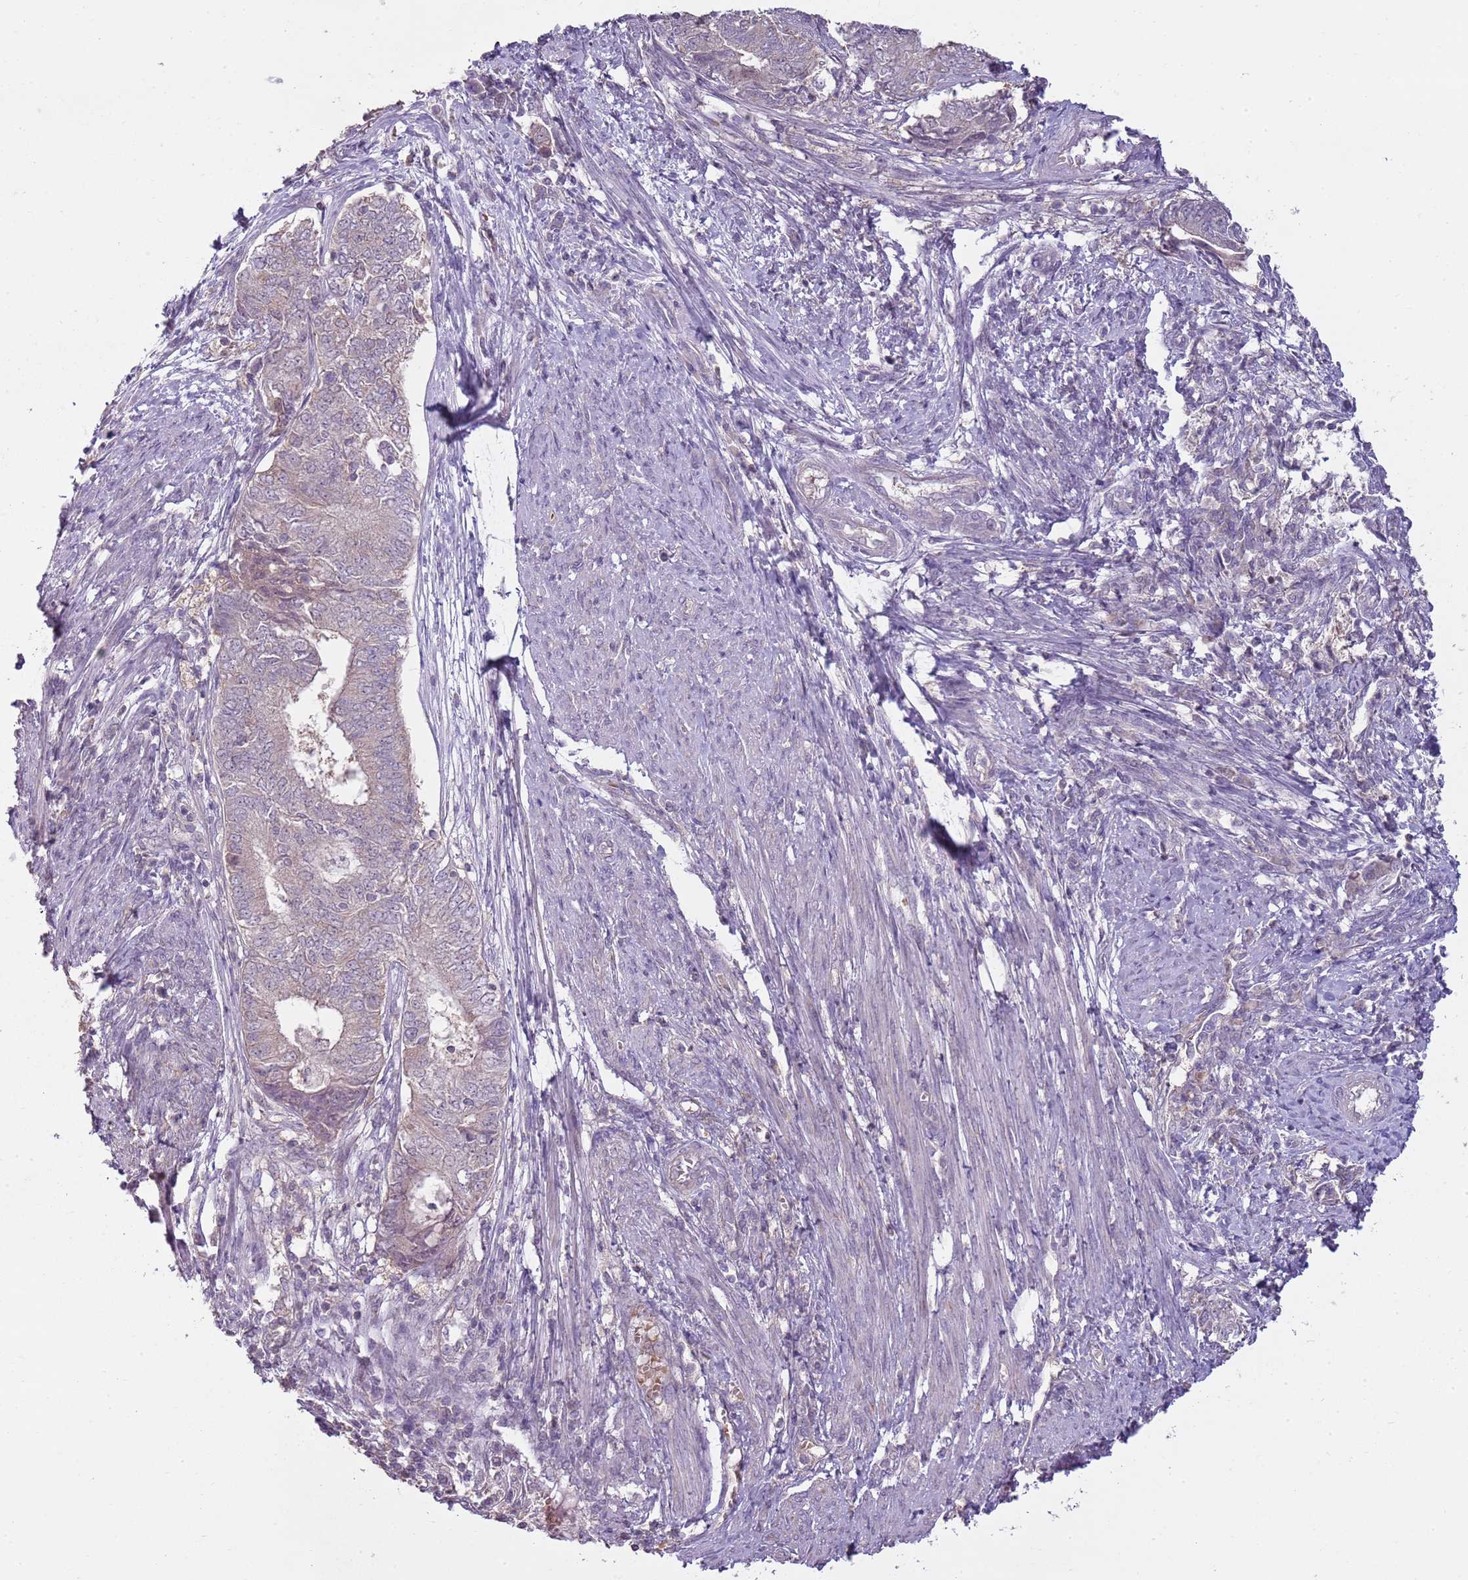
{"staining": {"intensity": "negative", "quantity": "none", "location": "none"}, "tissue": "endometrial cancer", "cell_type": "Tumor cells", "image_type": "cancer", "snomed": [{"axis": "morphology", "description": "Adenocarcinoma, NOS"}, {"axis": "topography", "description": "Endometrium"}], "caption": "An IHC micrograph of endometrial adenocarcinoma is shown. There is no staining in tumor cells of endometrial adenocarcinoma. Nuclei are stained in blue.", "gene": "TEKT4", "patient": {"sex": "female", "age": 62}}